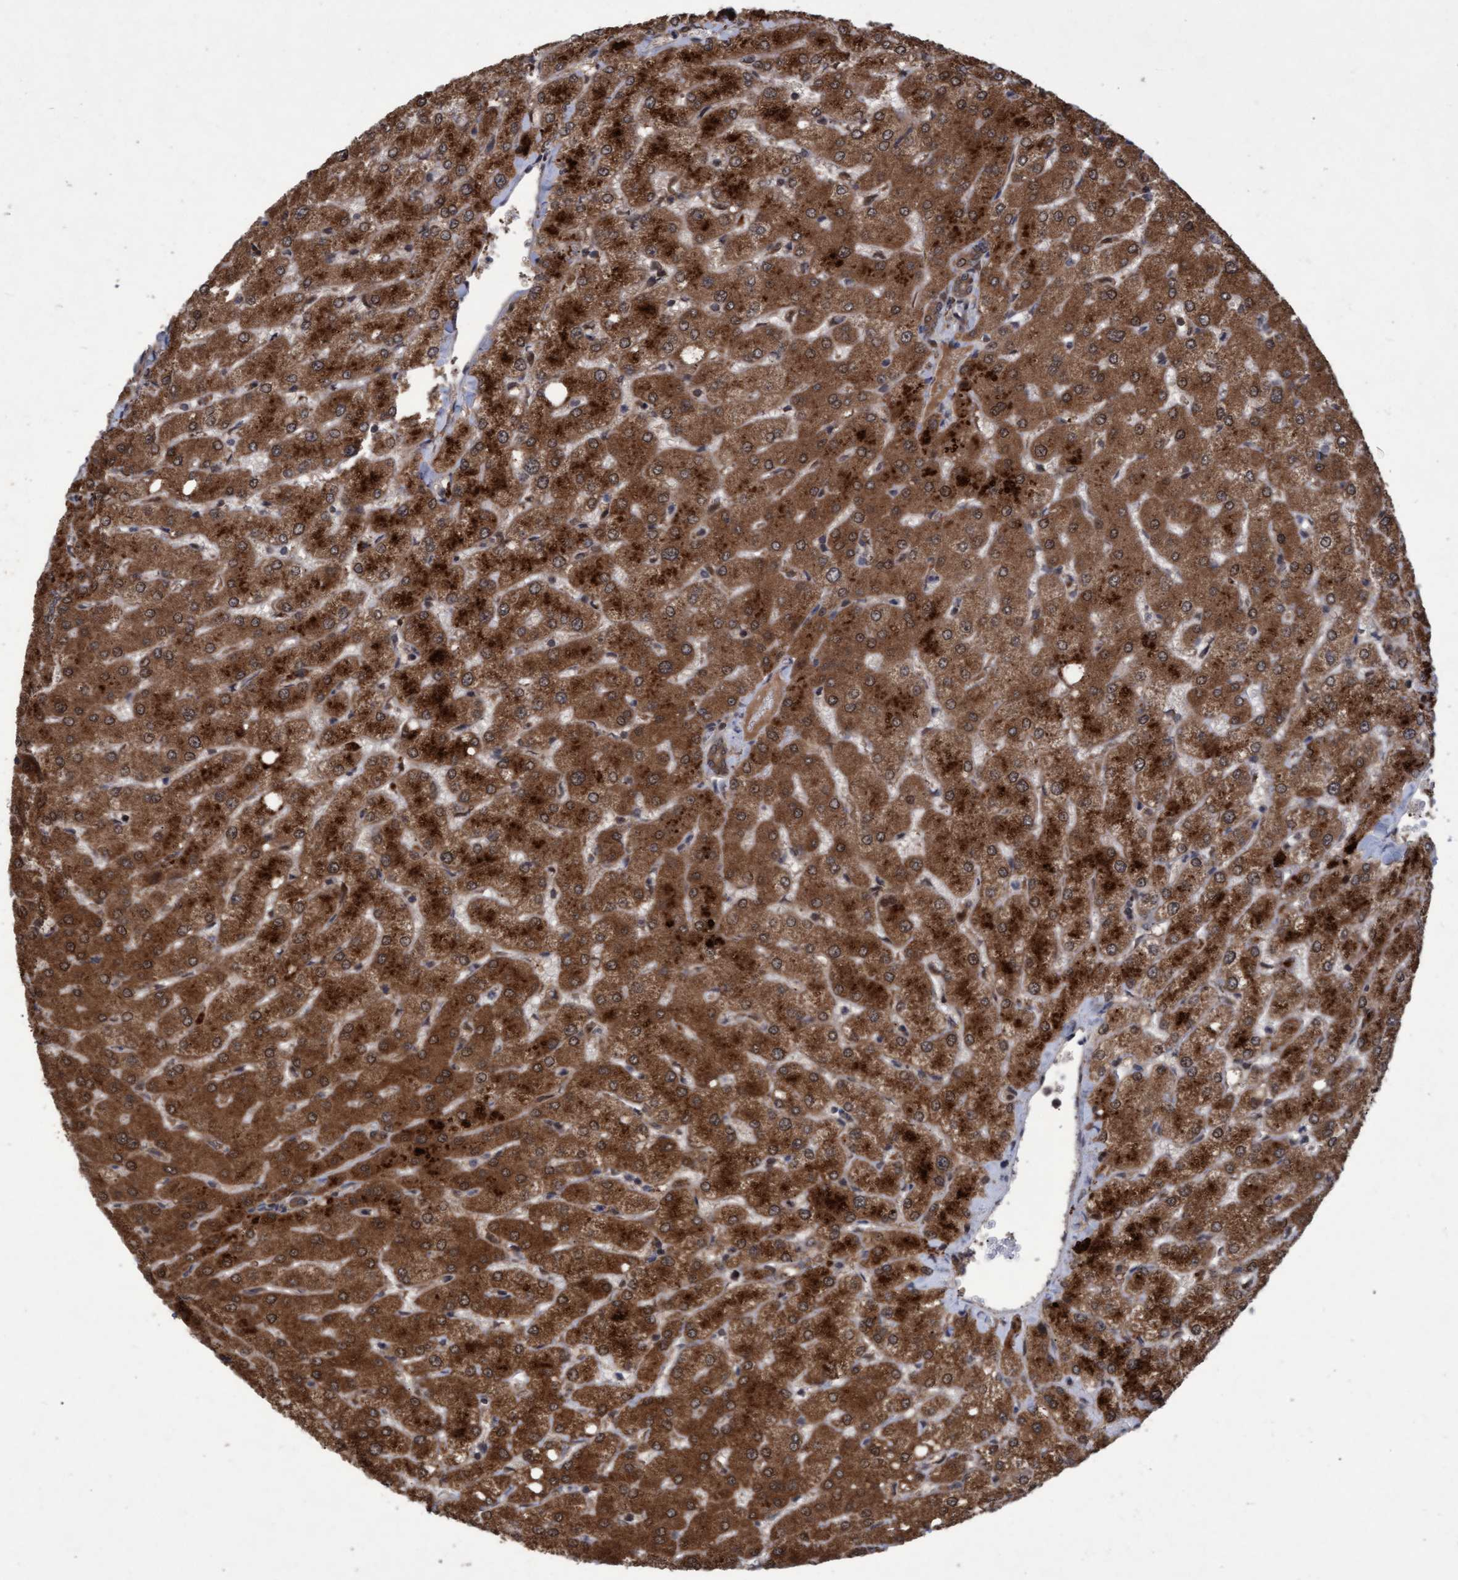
{"staining": {"intensity": "moderate", "quantity": ">75%", "location": "cytoplasmic/membranous,nuclear"}, "tissue": "liver", "cell_type": "Cholangiocytes", "image_type": "normal", "snomed": [{"axis": "morphology", "description": "Normal tissue, NOS"}, {"axis": "topography", "description": "Liver"}], "caption": "Protein staining demonstrates moderate cytoplasmic/membranous,nuclear staining in approximately >75% of cholangiocytes in unremarkable liver. Nuclei are stained in blue.", "gene": "PSMB6", "patient": {"sex": "female", "age": 54}}